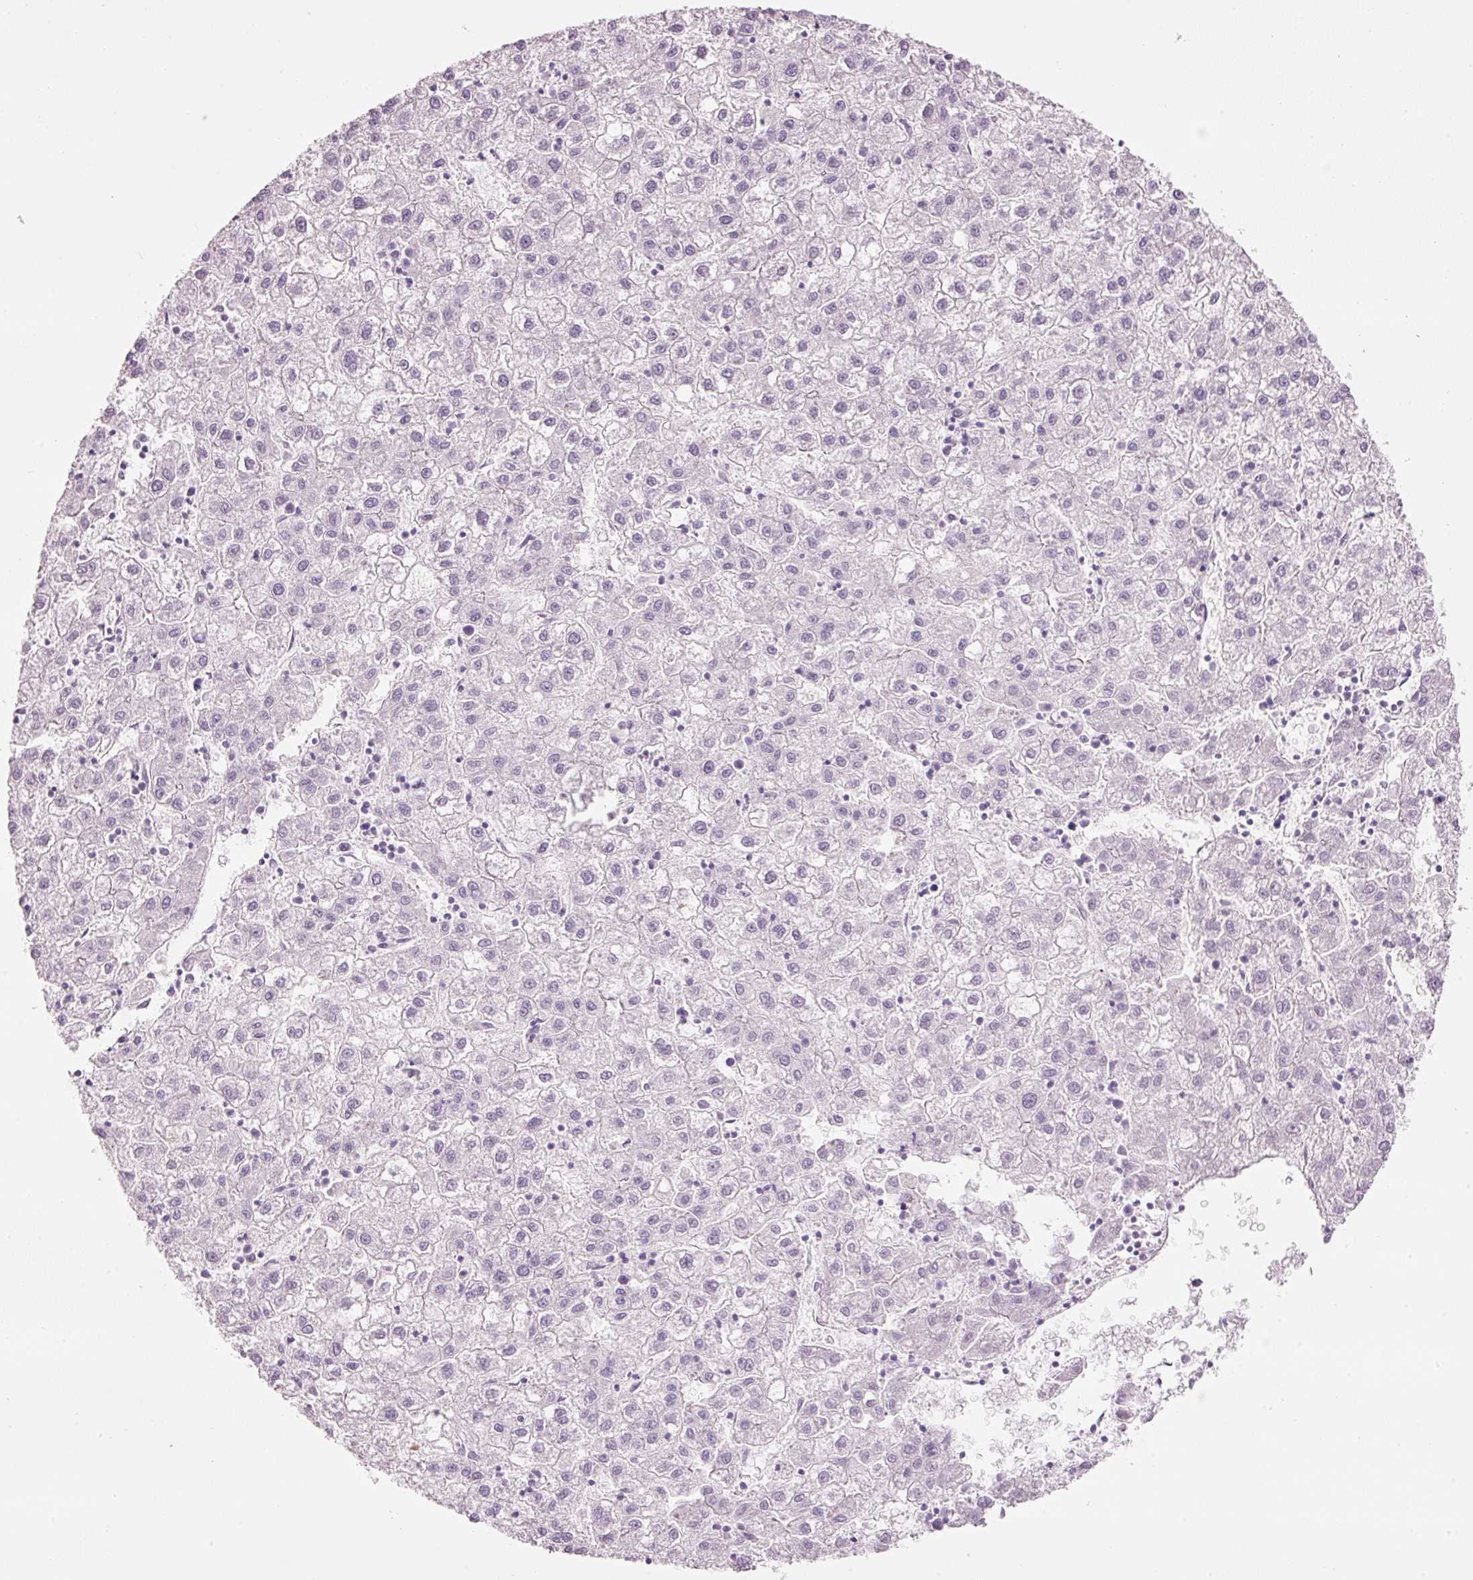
{"staining": {"intensity": "negative", "quantity": "none", "location": "none"}, "tissue": "liver cancer", "cell_type": "Tumor cells", "image_type": "cancer", "snomed": [{"axis": "morphology", "description": "Carcinoma, Hepatocellular, NOS"}, {"axis": "topography", "description": "Liver"}], "caption": "There is no significant positivity in tumor cells of liver cancer.", "gene": "CMA1", "patient": {"sex": "male", "age": 72}}